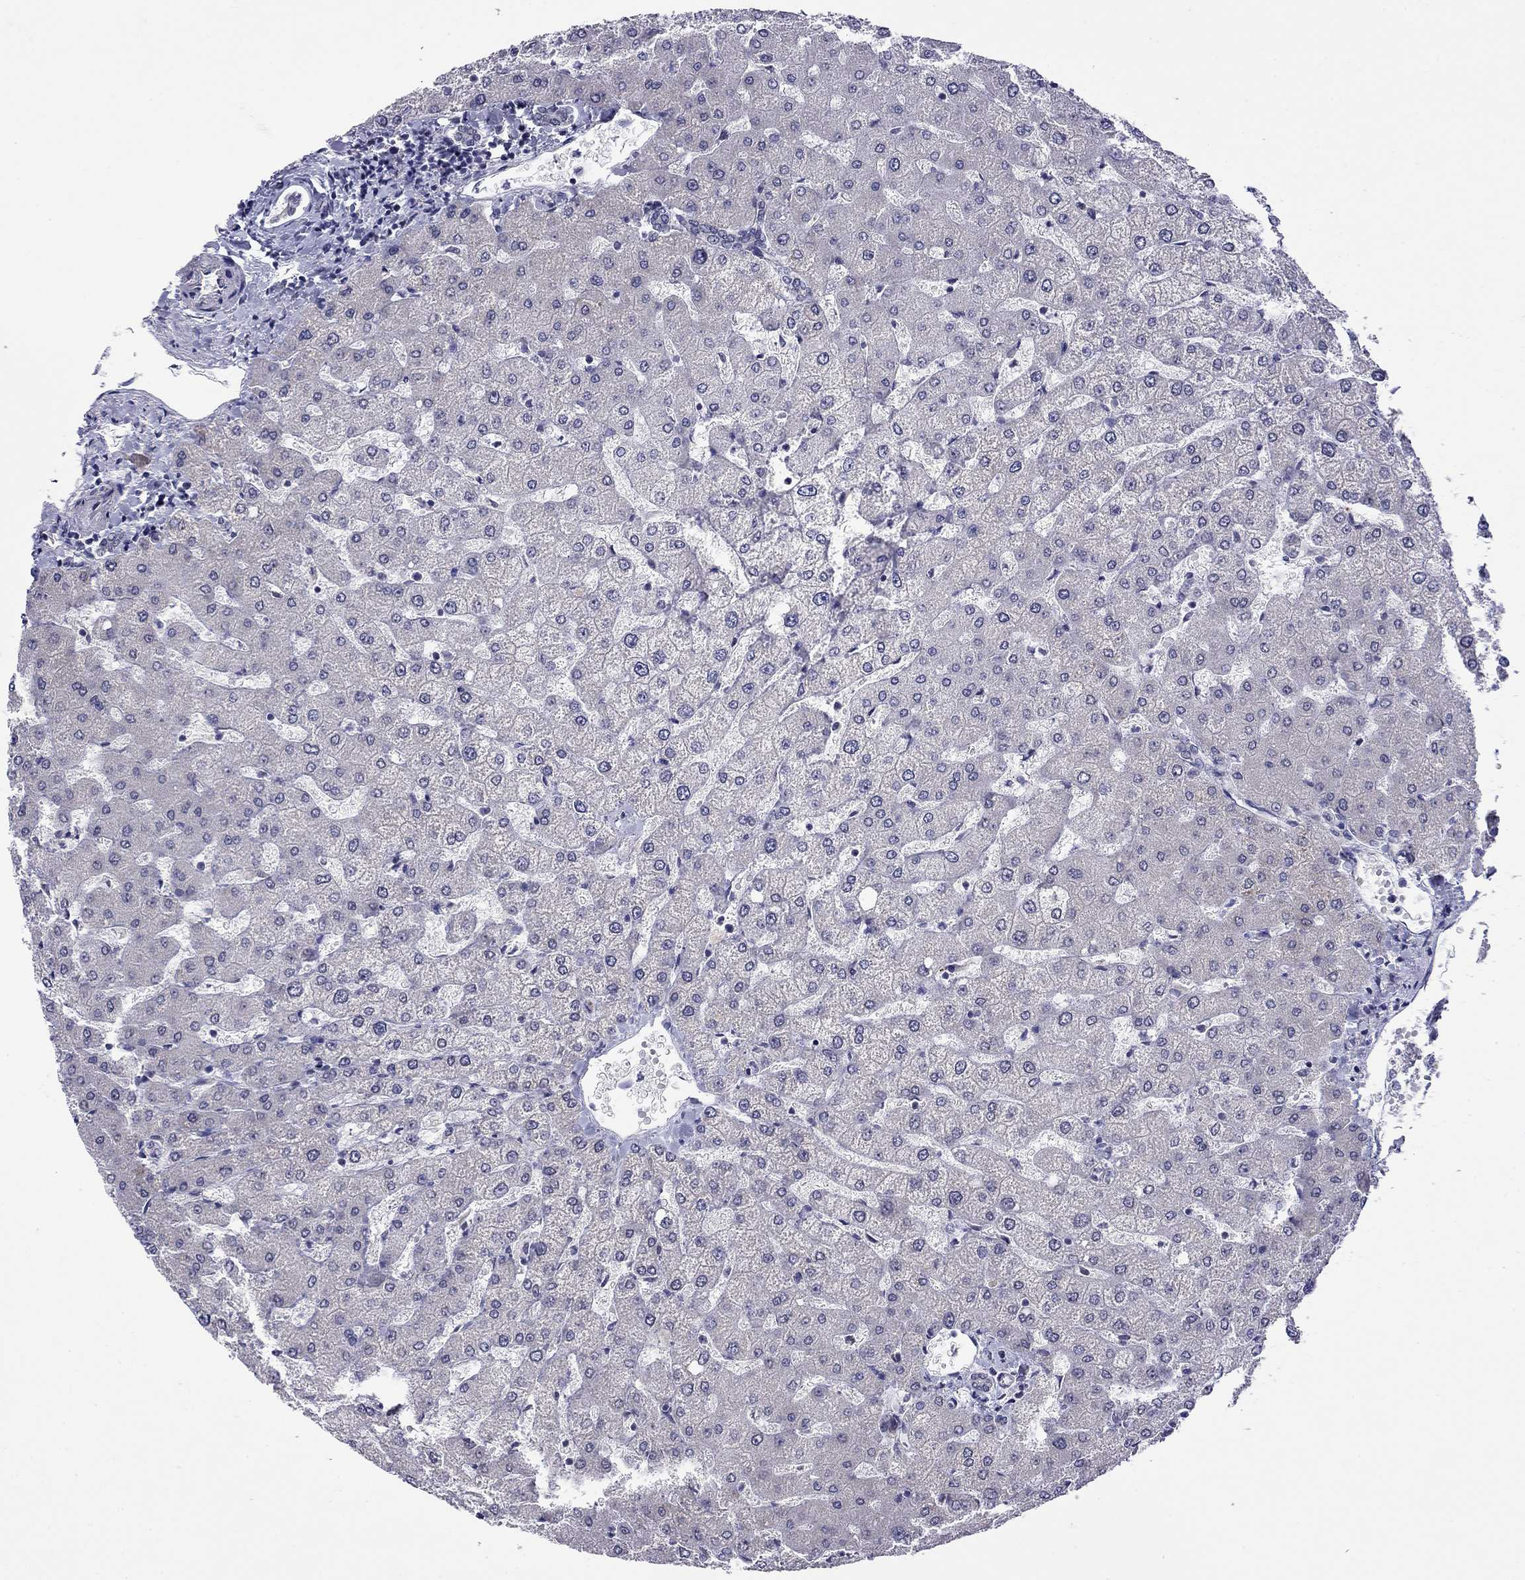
{"staining": {"intensity": "negative", "quantity": "none", "location": "none"}, "tissue": "liver", "cell_type": "Cholangiocytes", "image_type": "normal", "snomed": [{"axis": "morphology", "description": "Normal tissue, NOS"}, {"axis": "topography", "description": "Liver"}], "caption": "IHC micrograph of normal liver: human liver stained with DAB (3,3'-diaminobenzidine) demonstrates no significant protein staining in cholangiocytes.", "gene": "HES5", "patient": {"sex": "female", "age": 54}}